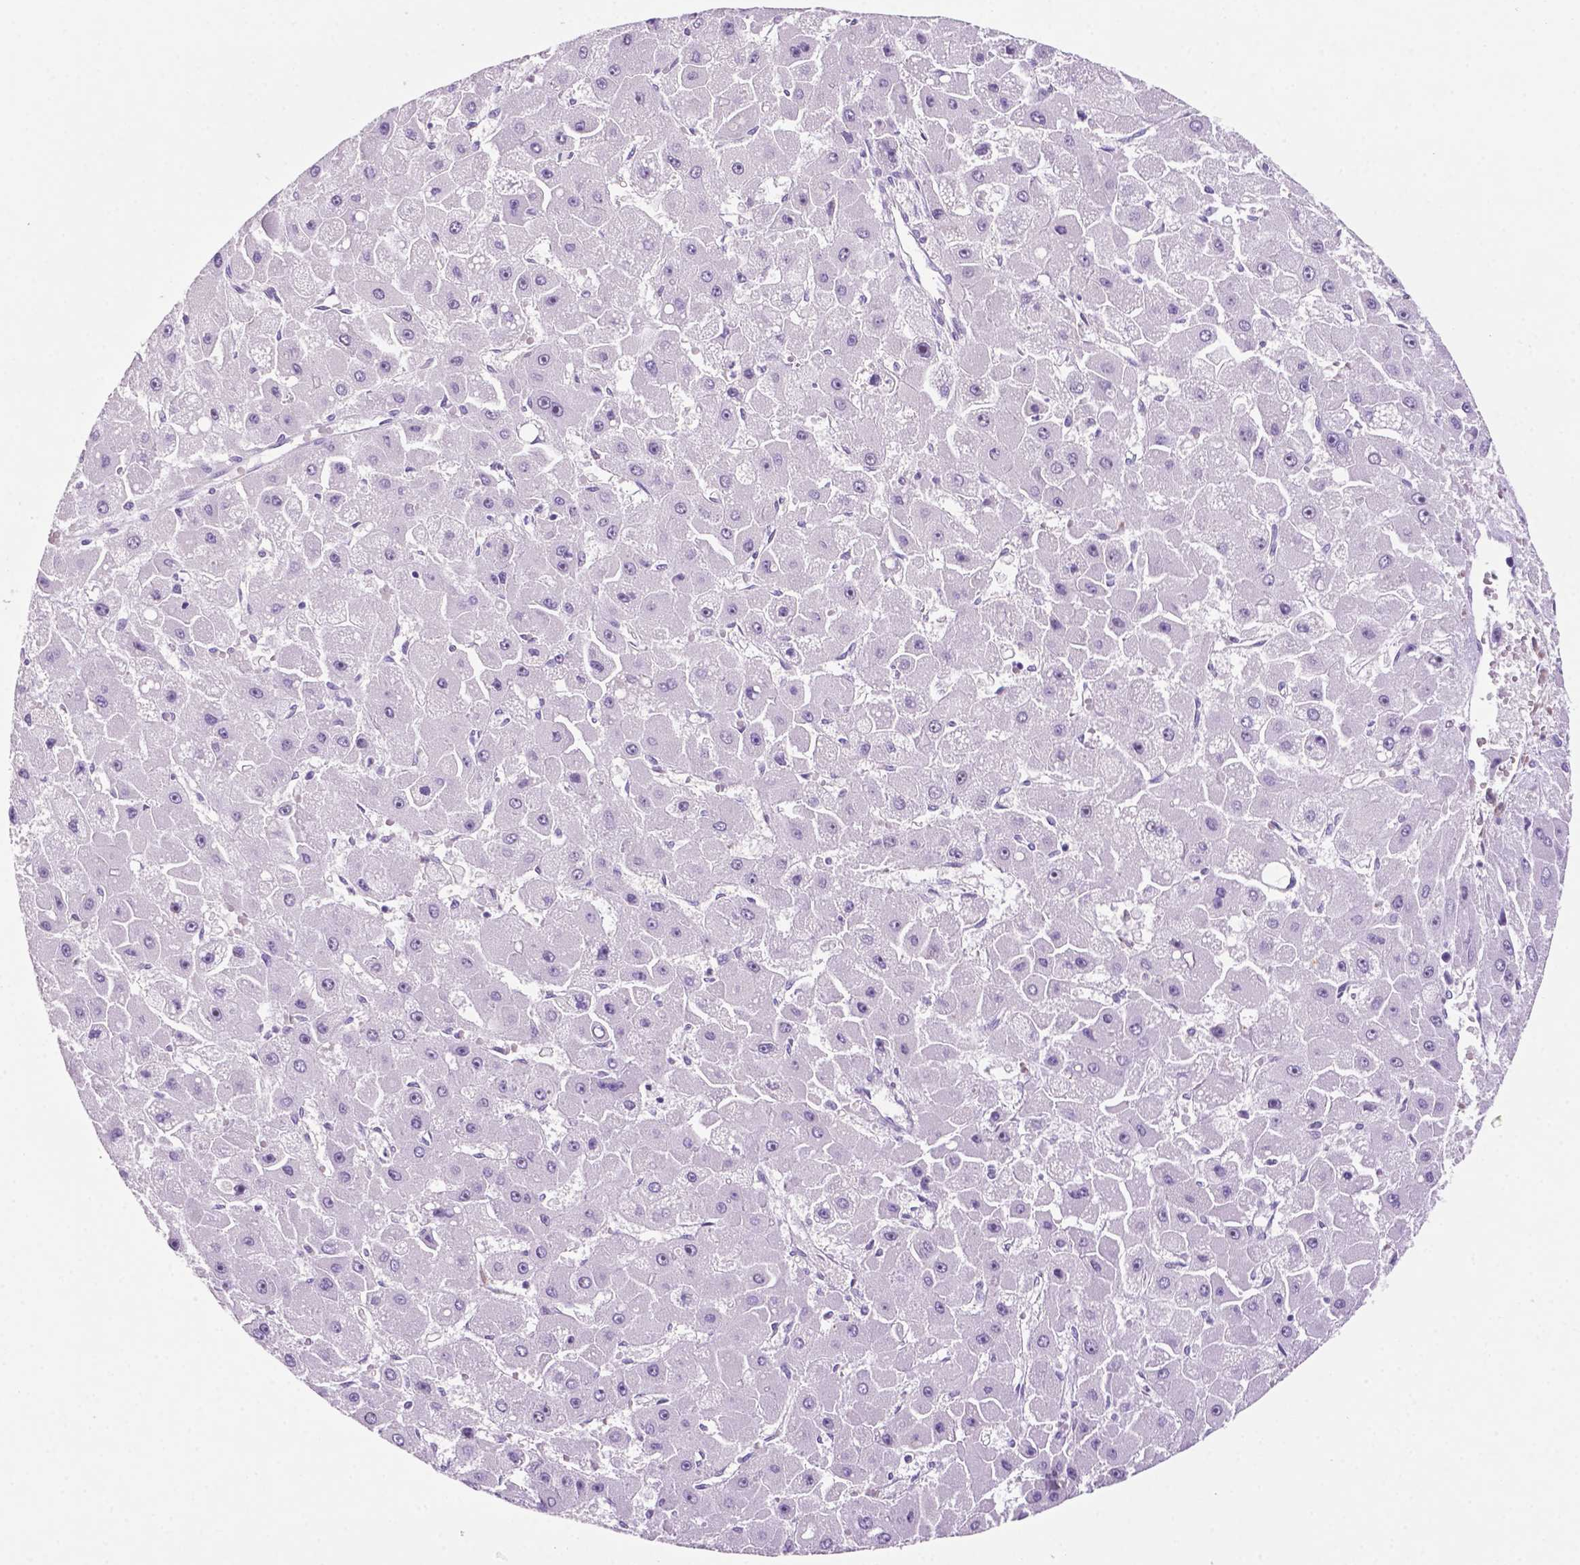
{"staining": {"intensity": "negative", "quantity": "none", "location": "none"}, "tissue": "liver cancer", "cell_type": "Tumor cells", "image_type": "cancer", "snomed": [{"axis": "morphology", "description": "Carcinoma, Hepatocellular, NOS"}, {"axis": "topography", "description": "Liver"}], "caption": "IHC photomicrograph of human liver cancer (hepatocellular carcinoma) stained for a protein (brown), which displays no staining in tumor cells.", "gene": "C18orf21", "patient": {"sex": "female", "age": 25}}